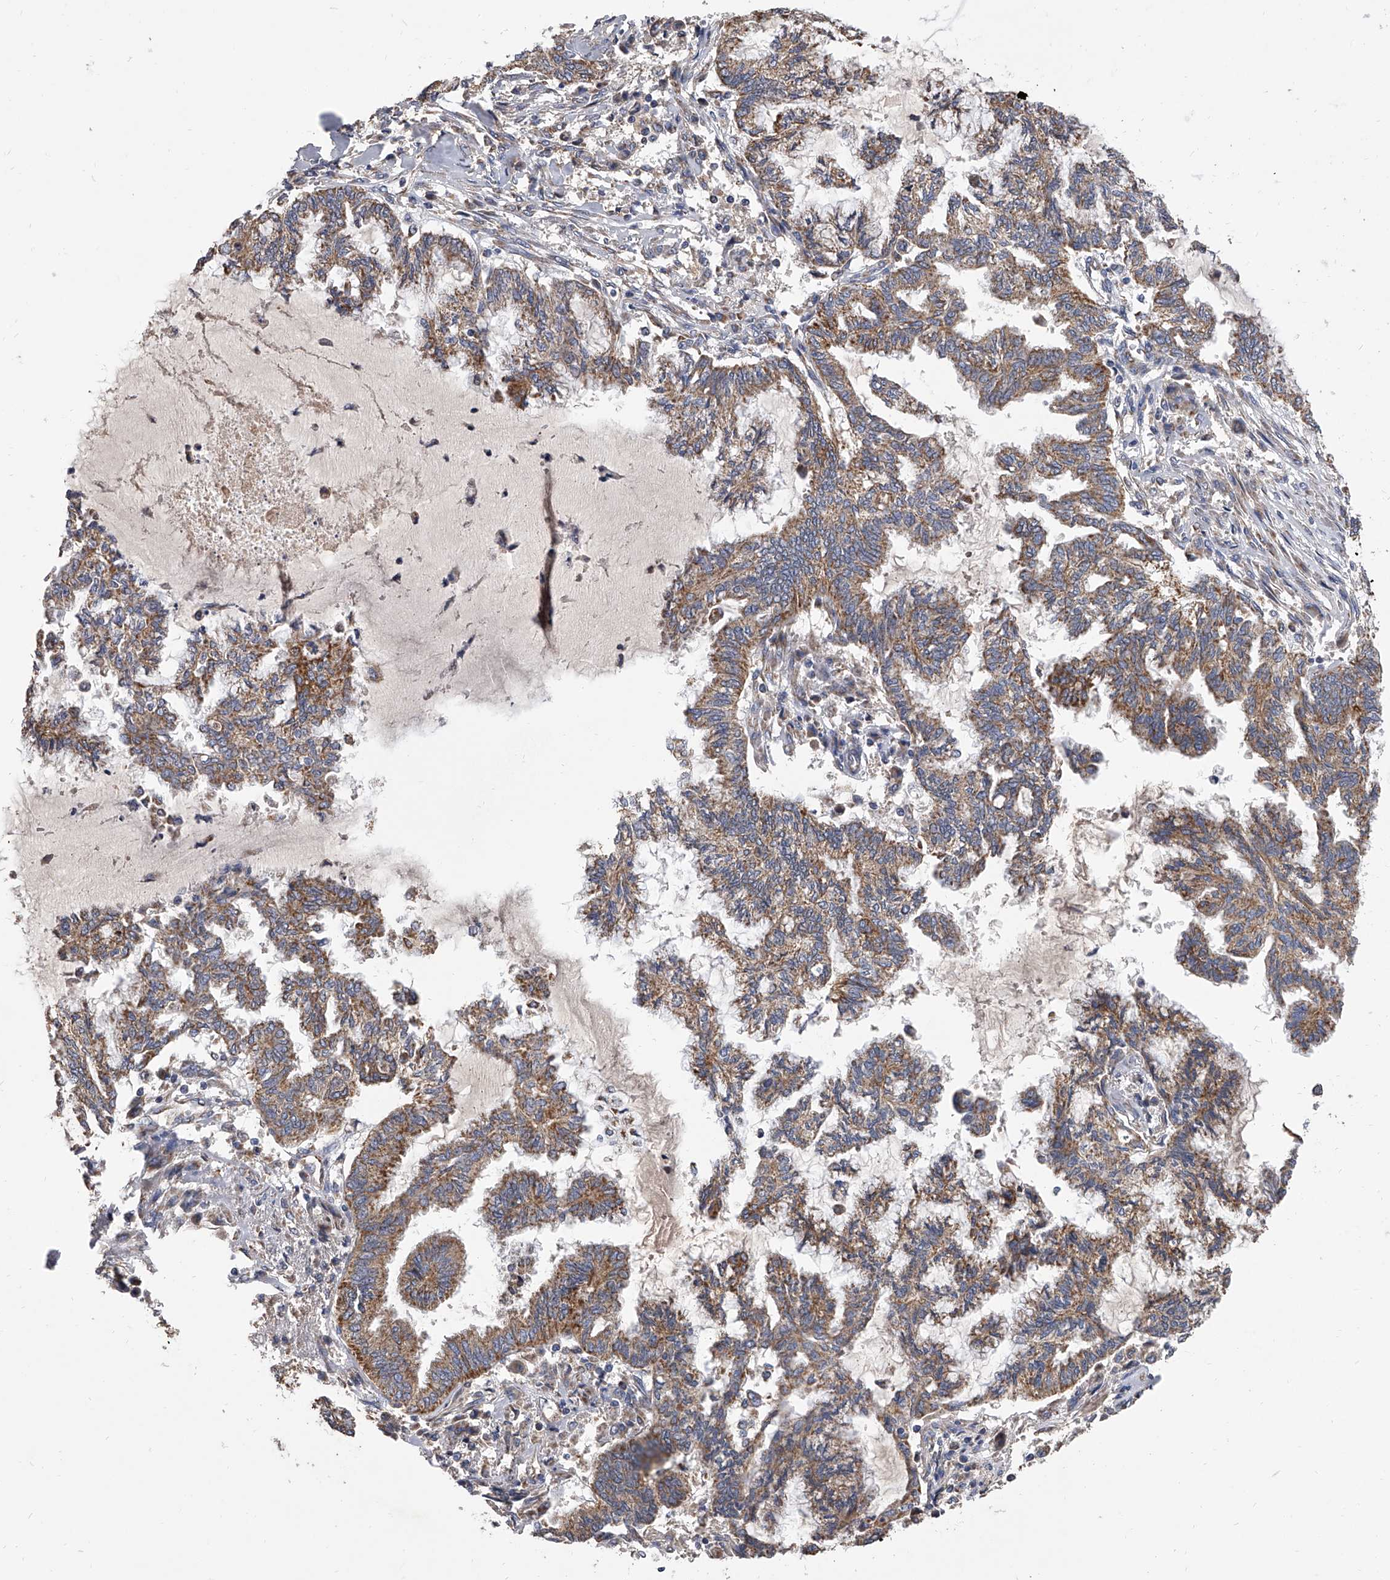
{"staining": {"intensity": "moderate", "quantity": ">75%", "location": "cytoplasmic/membranous"}, "tissue": "endometrial cancer", "cell_type": "Tumor cells", "image_type": "cancer", "snomed": [{"axis": "morphology", "description": "Adenocarcinoma, NOS"}, {"axis": "topography", "description": "Endometrium"}], "caption": "IHC of human endometrial cancer (adenocarcinoma) displays medium levels of moderate cytoplasmic/membranous staining in approximately >75% of tumor cells.", "gene": "MRPL28", "patient": {"sex": "female", "age": 86}}